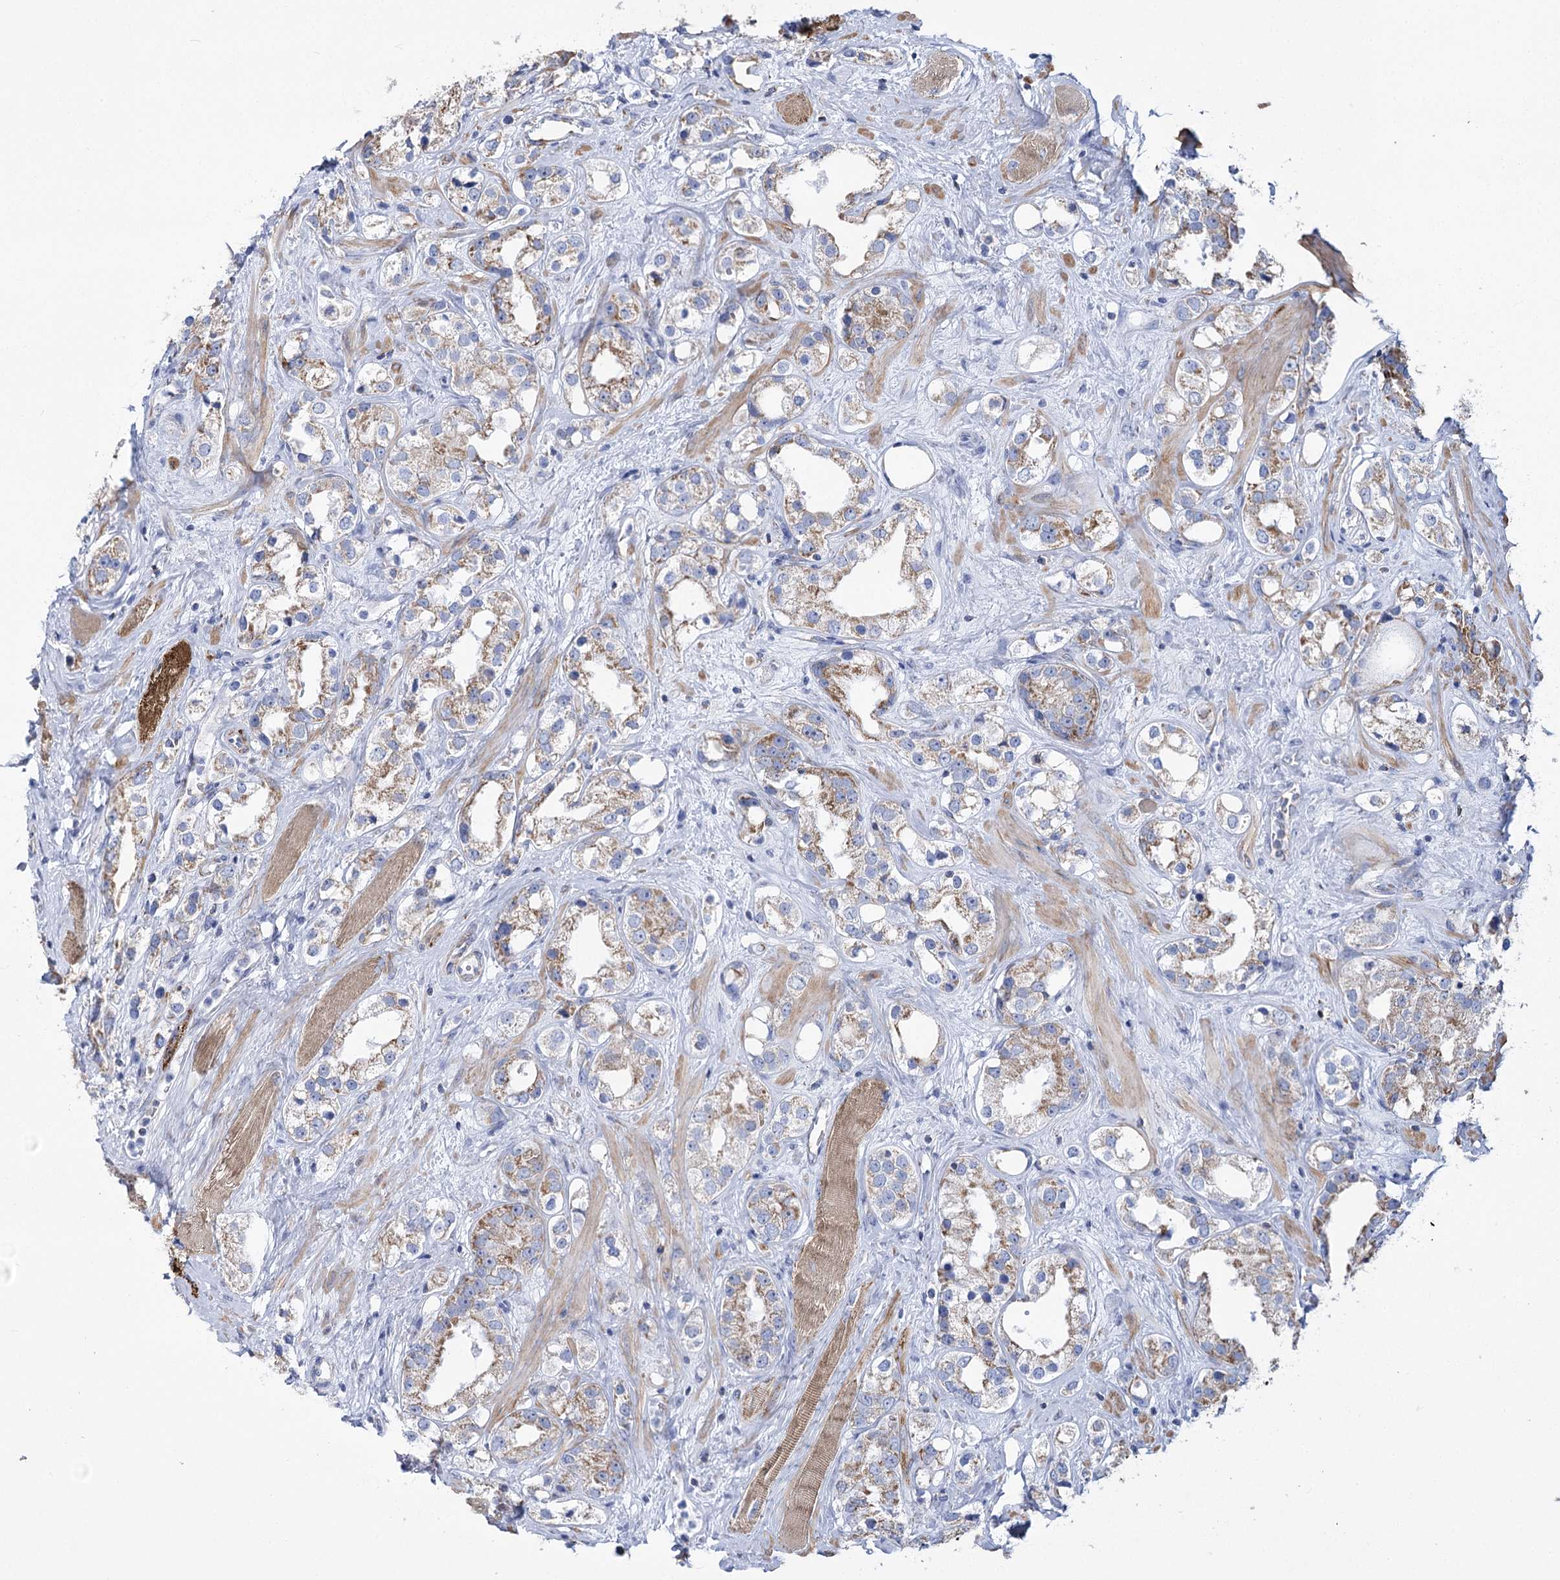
{"staining": {"intensity": "moderate", "quantity": "25%-75%", "location": "cytoplasmic/membranous"}, "tissue": "prostate cancer", "cell_type": "Tumor cells", "image_type": "cancer", "snomed": [{"axis": "morphology", "description": "Adenocarcinoma, NOS"}, {"axis": "topography", "description": "Prostate"}], "caption": "DAB immunohistochemical staining of human prostate cancer (adenocarcinoma) reveals moderate cytoplasmic/membranous protein positivity in about 25%-75% of tumor cells.", "gene": "PDHB", "patient": {"sex": "male", "age": 79}}